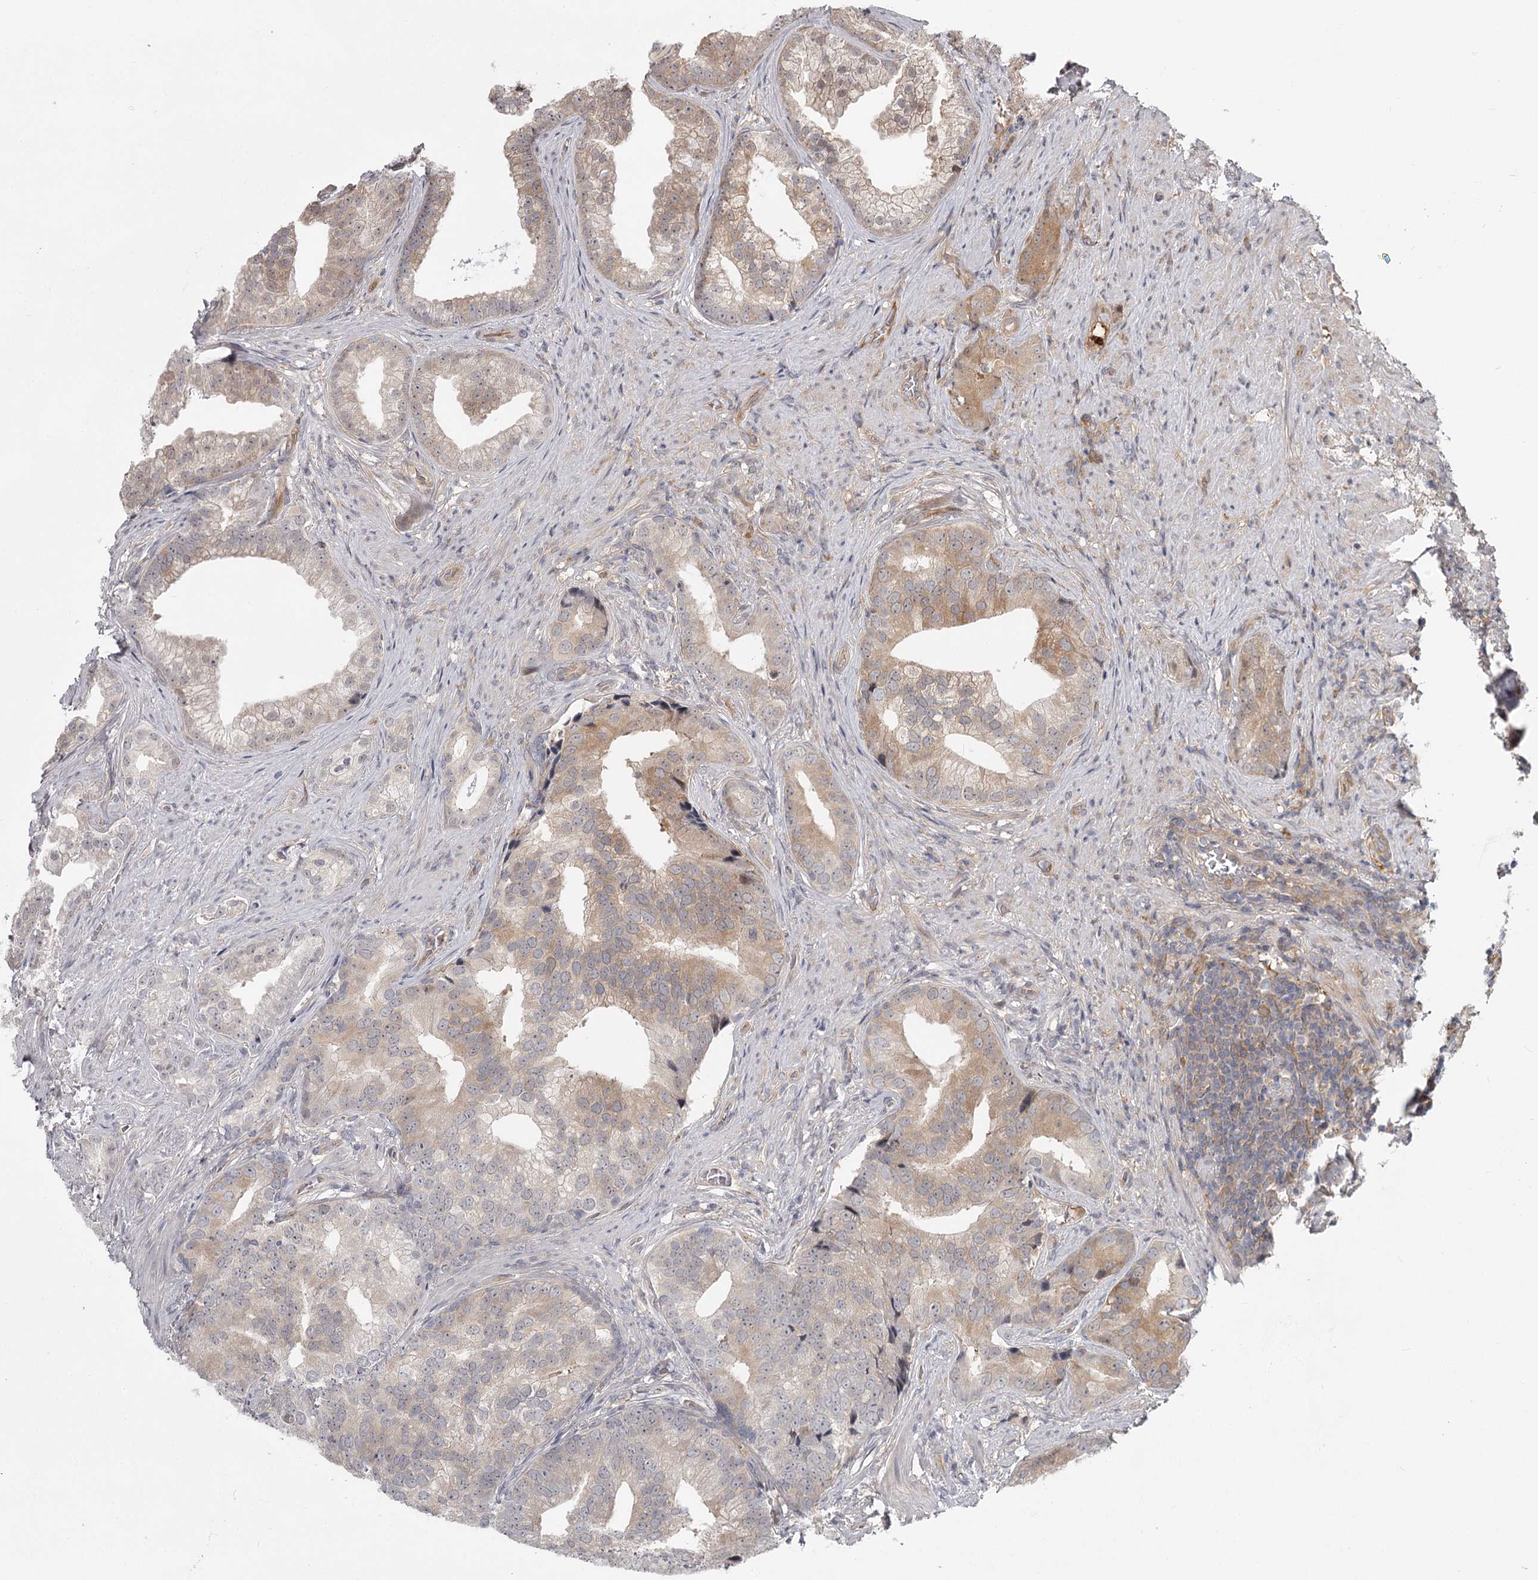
{"staining": {"intensity": "weak", "quantity": "25%-75%", "location": "cytoplasmic/membranous"}, "tissue": "prostate cancer", "cell_type": "Tumor cells", "image_type": "cancer", "snomed": [{"axis": "morphology", "description": "Adenocarcinoma, Low grade"}, {"axis": "topography", "description": "Prostate"}], "caption": "Protein staining shows weak cytoplasmic/membranous positivity in about 25%-75% of tumor cells in prostate adenocarcinoma (low-grade).", "gene": "CCNG2", "patient": {"sex": "male", "age": 71}}